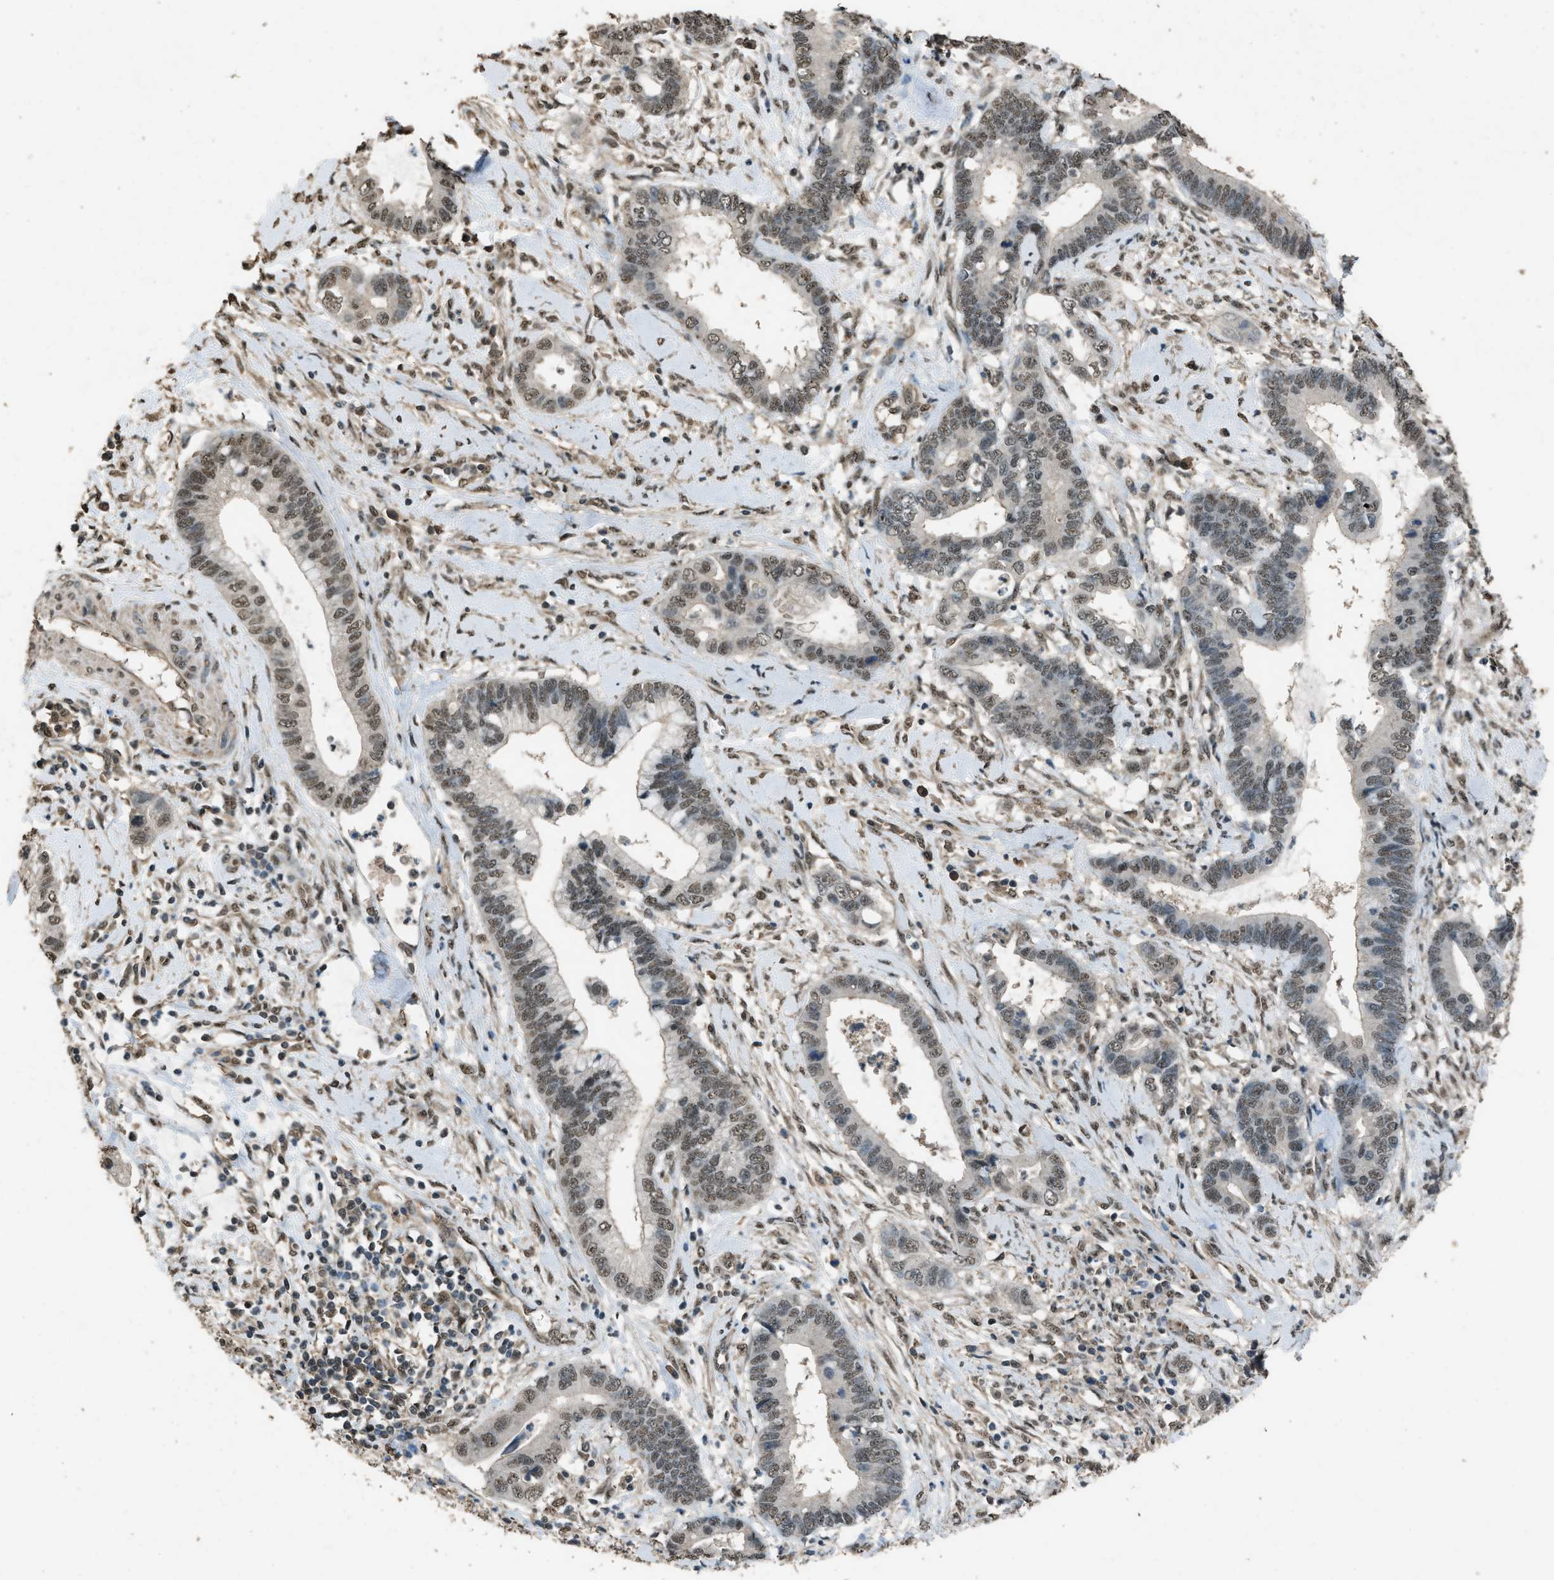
{"staining": {"intensity": "moderate", "quantity": ">75%", "location": "nuclear"}, "tissue": "cervical cancer", "cell_type": "Tumor cells", "image_type": "cancer", "snomed": [{"axis": "morphology", "description": "Adenocarcinoma, NOS"}, {"axis": "topography", "description": "Cervix"}], "caption": "Immunohistochemical staining of human adenocarcinoma (cervical) demonstrates medium levels of moderate nuclear protein expression in about >75% of tumor cells. (Brightfield microscopy of DAB IHC at high magnification).", "gene": "SERTAD2", "patient": {"sex": "female", "age": 44}}